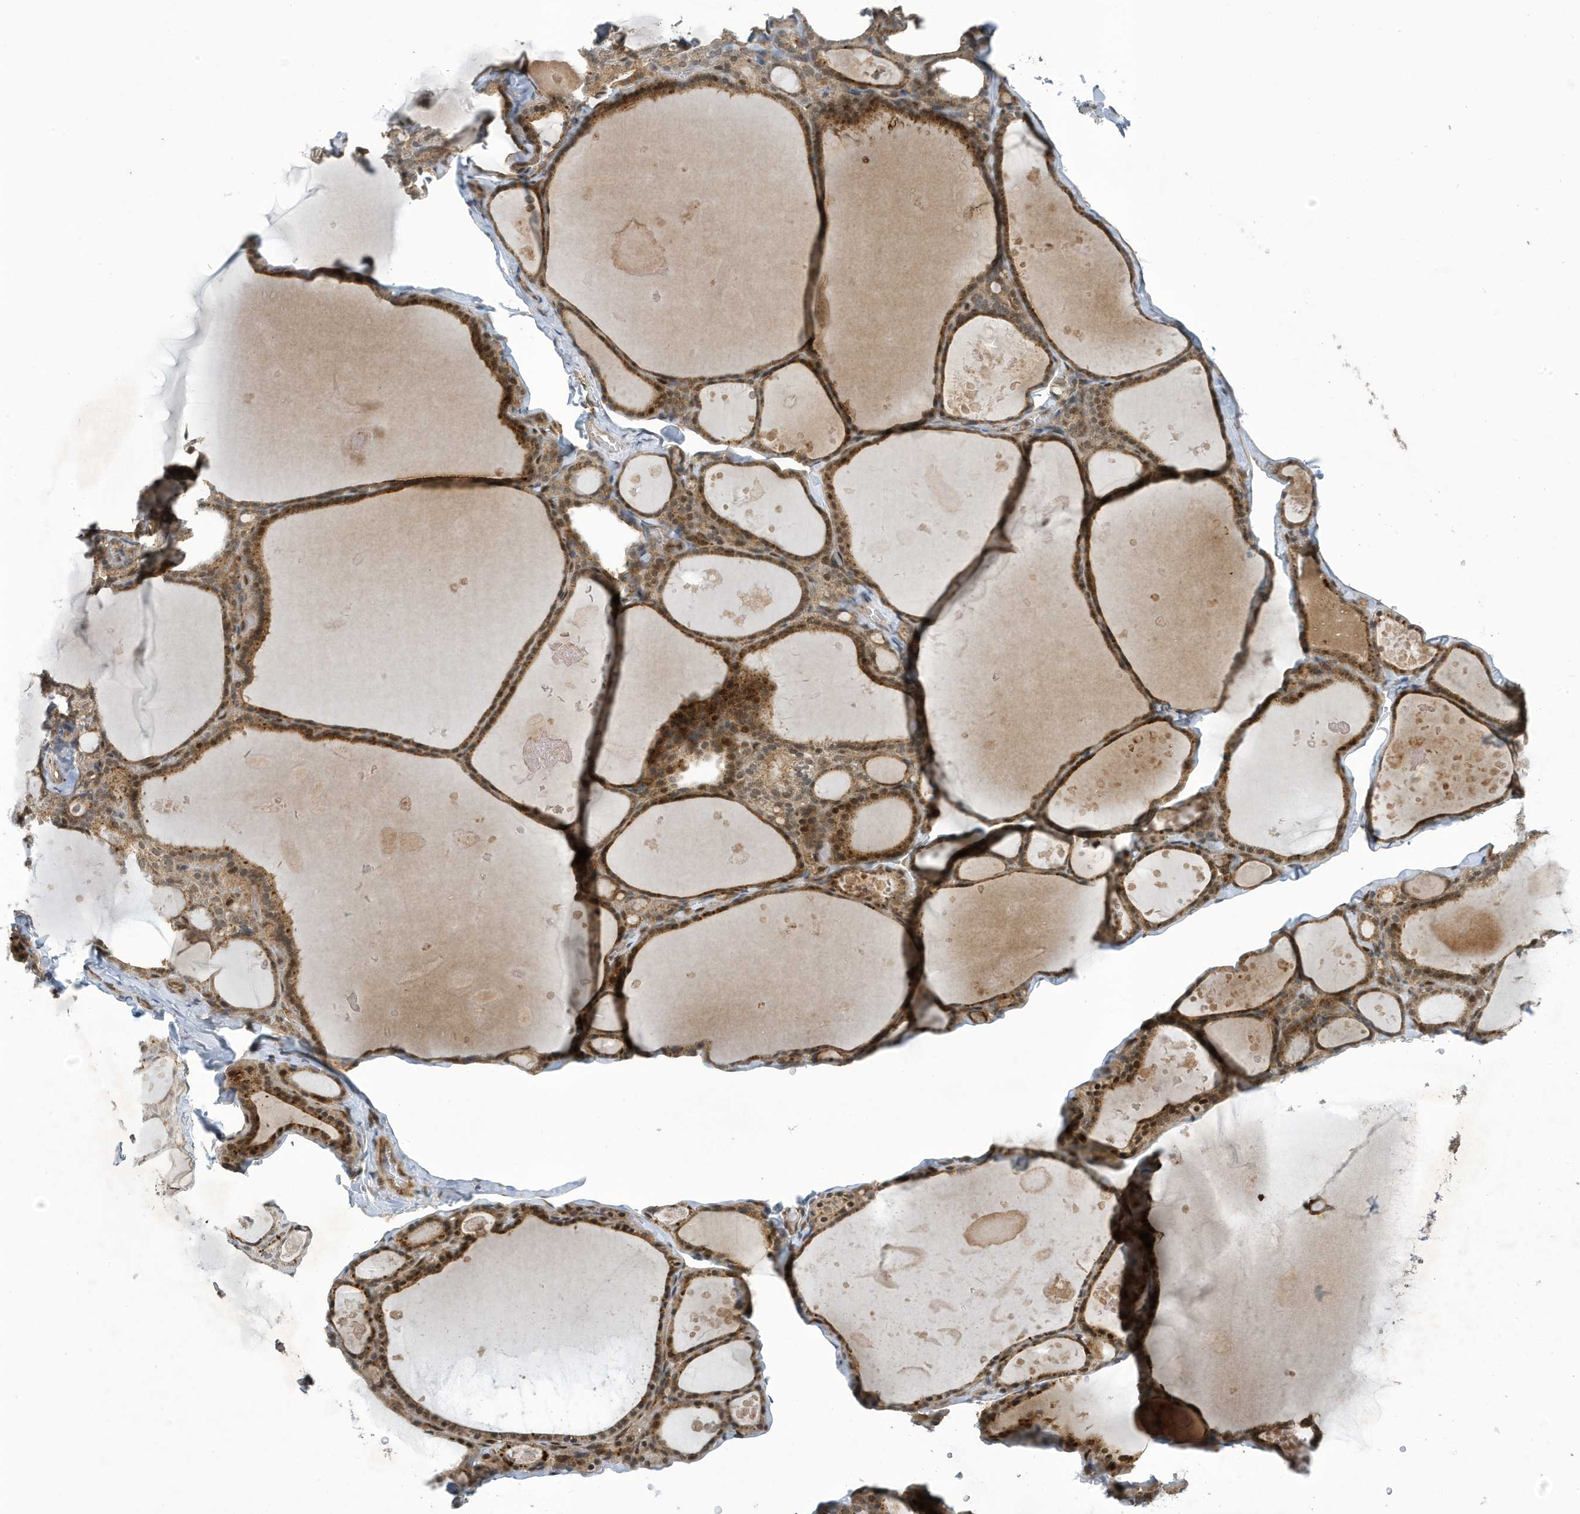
{"staining": {"intensity": "moderate", "quantity": ">75%", "location": "cytoplasmic/membranous,nuclear"}, "tissue": "thyroid gland", "cell_type": "Glandular cells", "image_type": "normal", "snomed": [{"axis": "morphology", "description": "Normal tissue, NOS"}, {"axis": "topography", "description": "Thyroid gland"}], "caption": "A histopathology image of thyroid gland stained for a protein exhibits moderate cytoplasmic/membranous,nuclear brown staining in glandular cells. The staining was performed using DAB (3,3'-diaminobenzidine) to visualize the protein expression in brown, while the nuclei were stained in blue with hematoxylin (Magnification: 20x).", "gene": "NCOA7", "patient": {"sex": "male", "age": 56}}